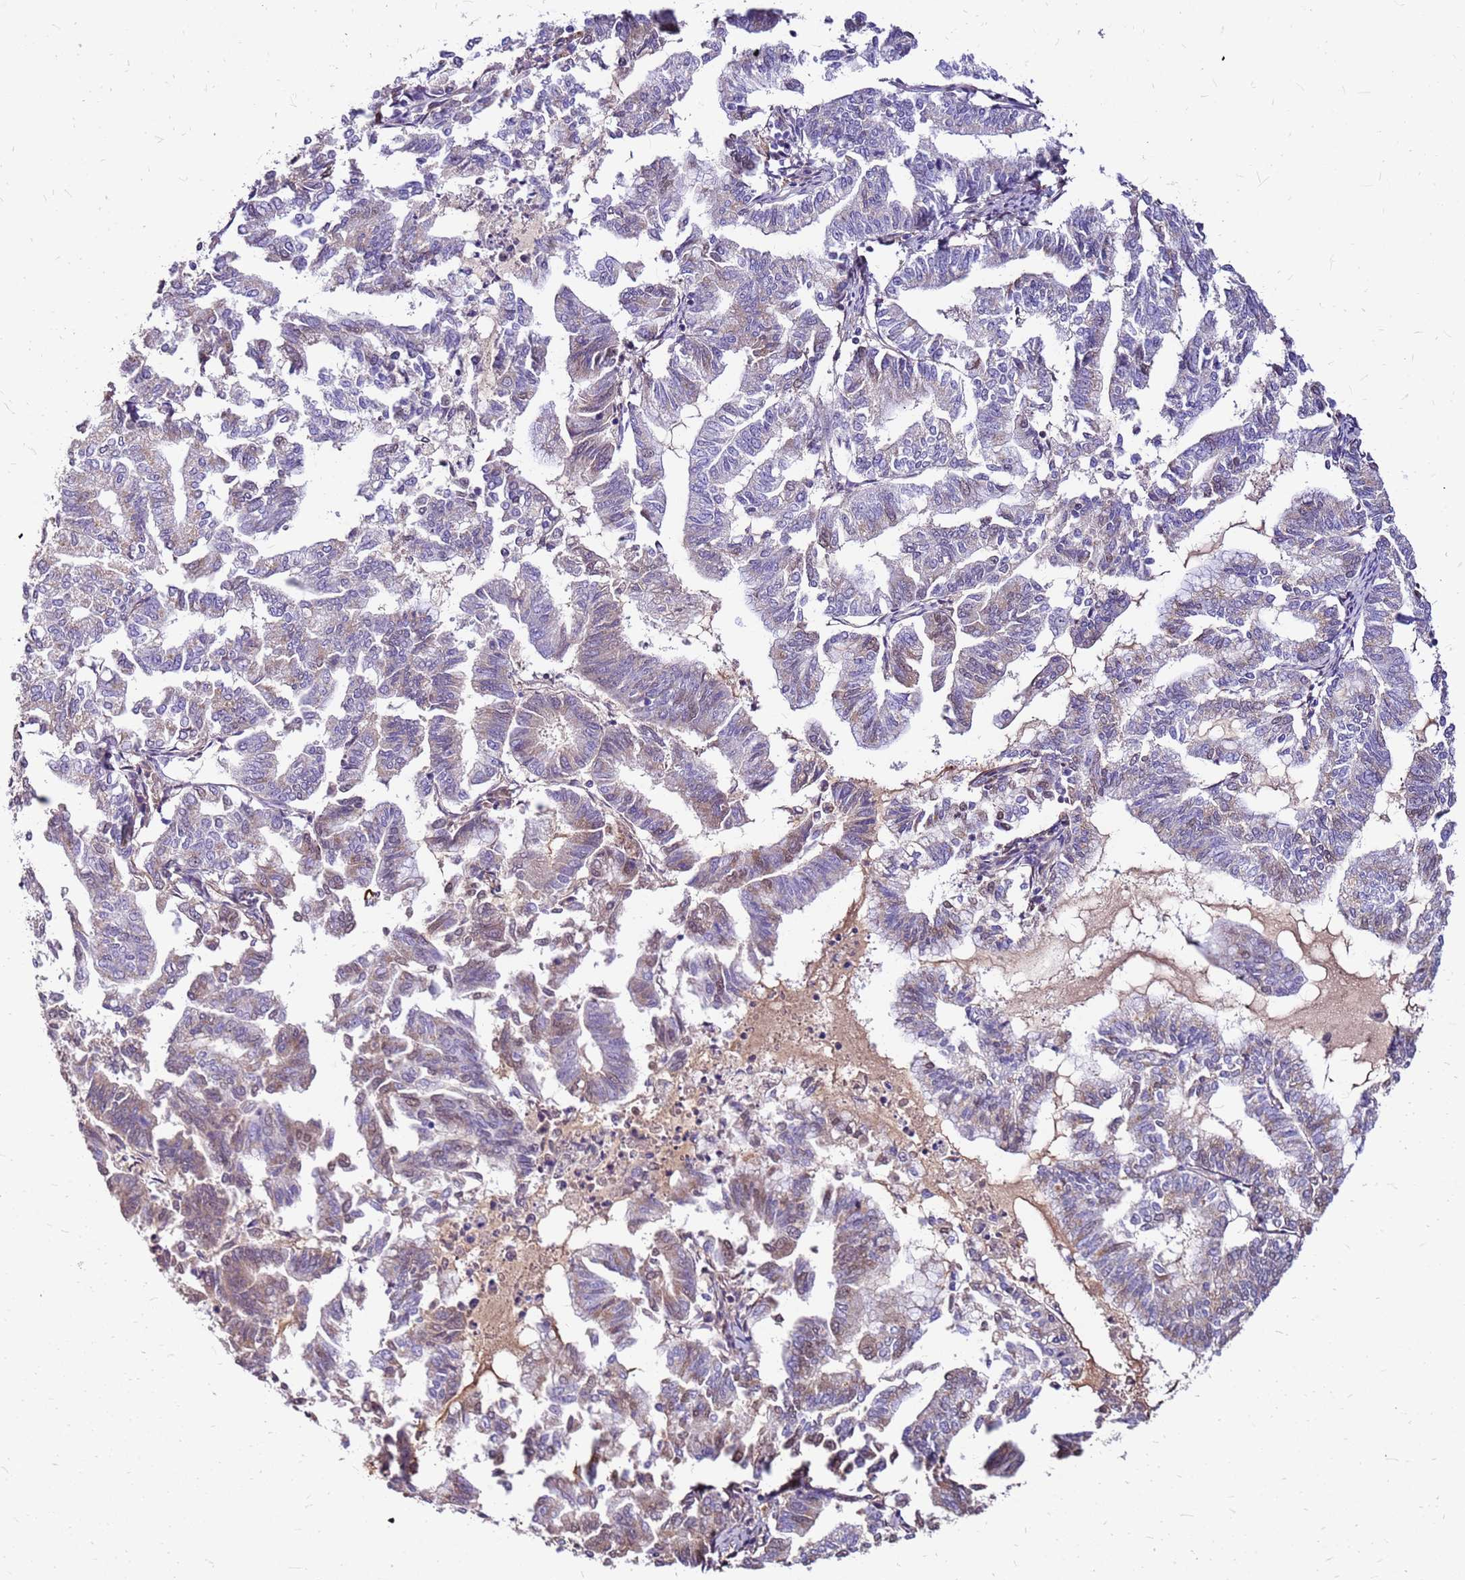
{"staining": {"intensity": "weak", "quantity": "25%-75%", "location": "cytoplasmic/membranous"}, "tissue": "endometrial cancer", "cell_type": "Tumor cells", "image_type": "cancer", "snomed": [{"axis": "morphology", "description": "Adenocarcinoma, NOS"}, {"axis": "topography", "description": "Endometrium"}], "caption": "This photomicrograph demonstrates immunohistochemistry (IHC) staining of human endometrial cancer, with low weak cytoplasmic/membranous staining in approximately 25%-75% of tumor cells.", "gene": "ALDH1A3", "patient": {"sex": "female", "age": 79}}